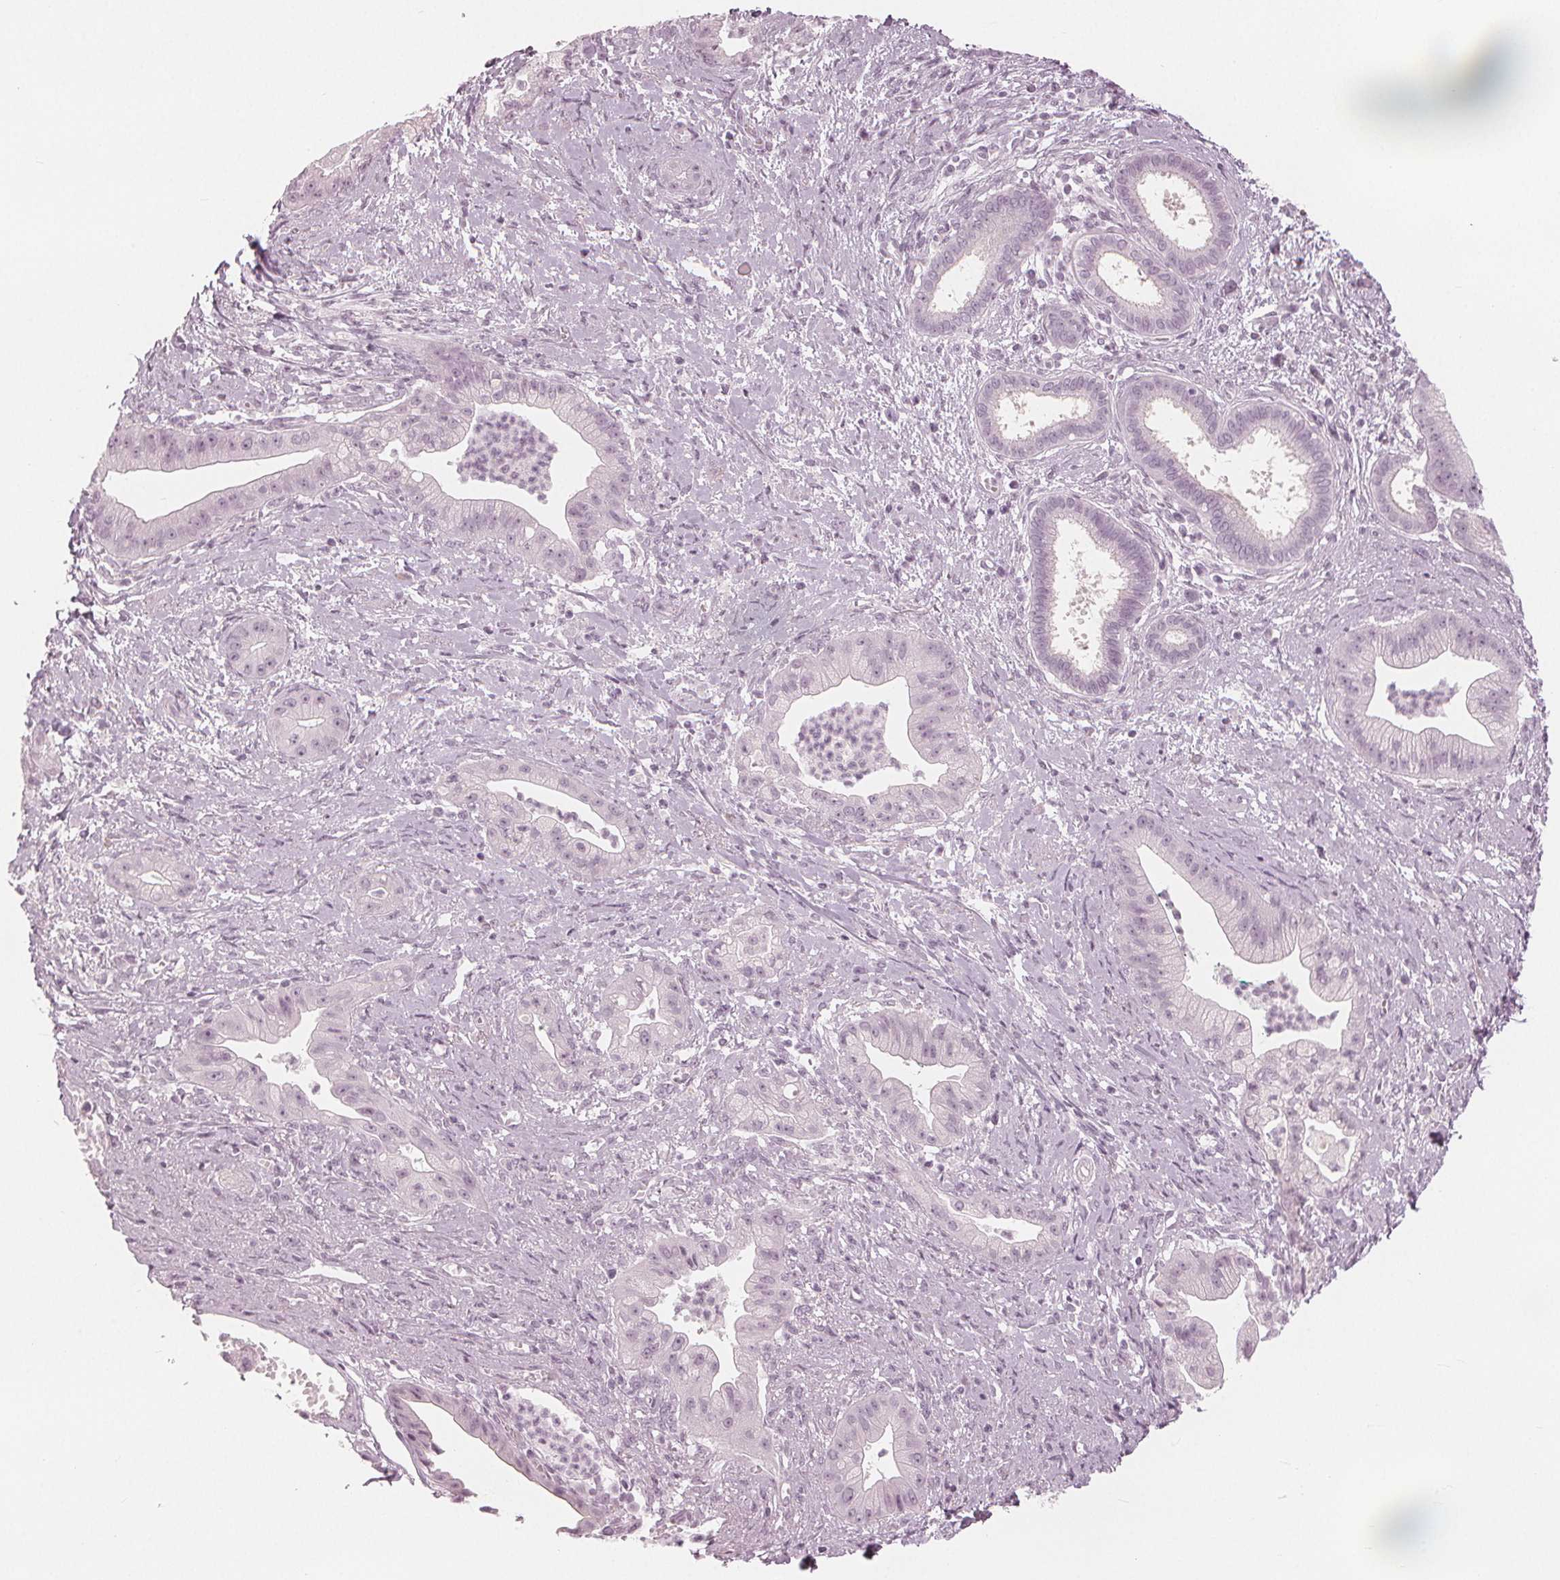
{"staining": {"intensity": "negative", "quantity": "none", "location": "none"}, "tissue": "pancreatic cancer", "cell_type": "Tumor cells", "image_type": "cancer", "snomed": [{"axis": "morphology", "description": "Normal tissue, NOS"}, {"axis": "morphology", "description": "Adenocarcinoma, NOS"}, {"axis": "topography", "description": "Lymph node"}, {"axis": "topography", "description": "Pancreas"}], "caption": "Immunohistochemistry photomicrograph of adenocarcinoma (pancreatic) stained for a protein (brown), which exhibits no expression in tumor cells. Nuclei are stained in blue.", "gene": "PAEP", "patient": {"sex": "female", "age": 58}}